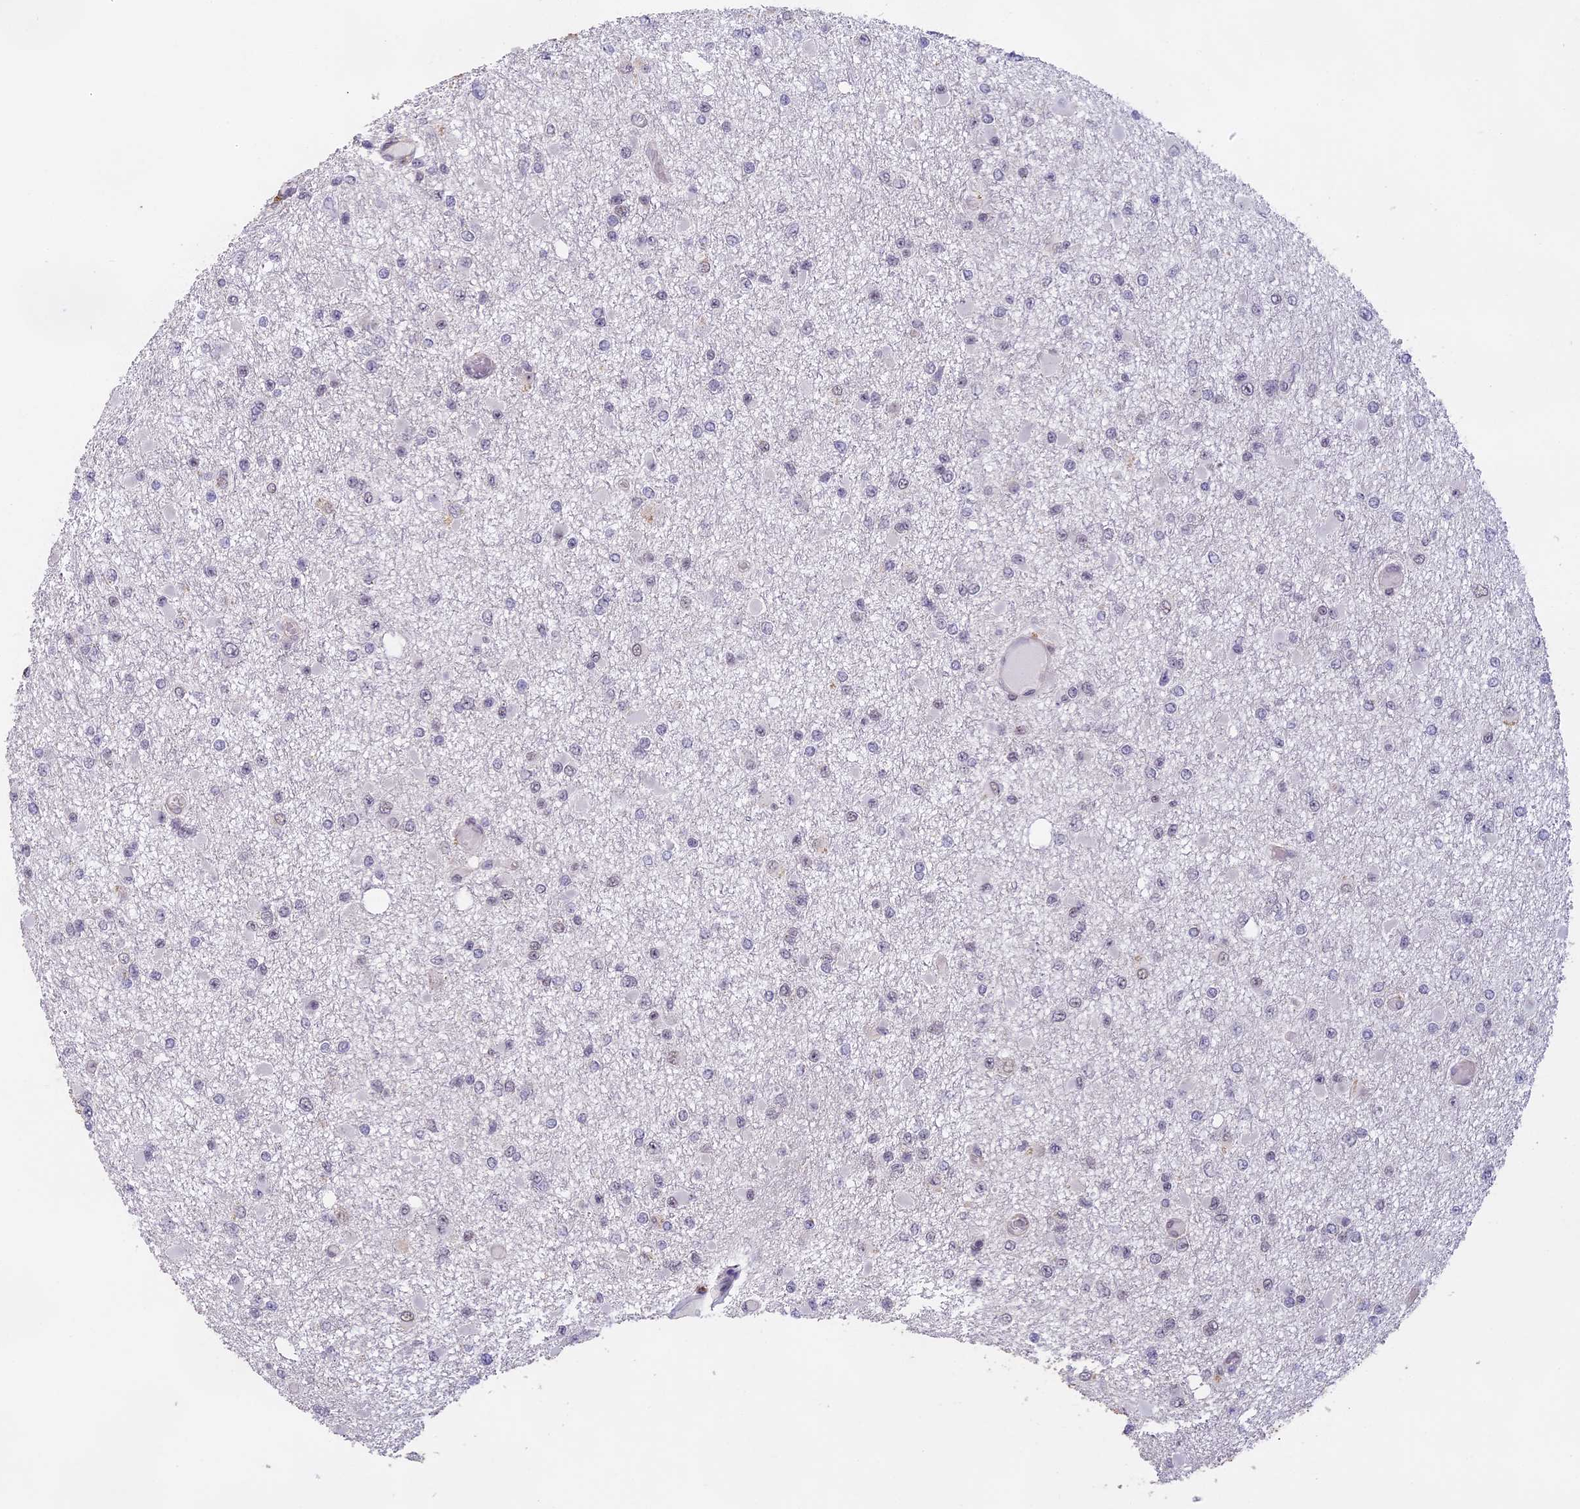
{"staining": {"intensity": "negative", "quantity": "none", "location": "none"}, "tissue": "glioma", "cell_type": "Tumor cells", "image_type": "cancer", "snomed": [{"axis": "morphology", "description": "Glioma, malignant, Low grade"}, {"axis": "topography", "description": "Brain"}], "caption": "IHC of human glioma demonstrates no positivity in tumor cells.", "gene": "MORF4L1", "patient": {"sex": "female", "age": 22}}